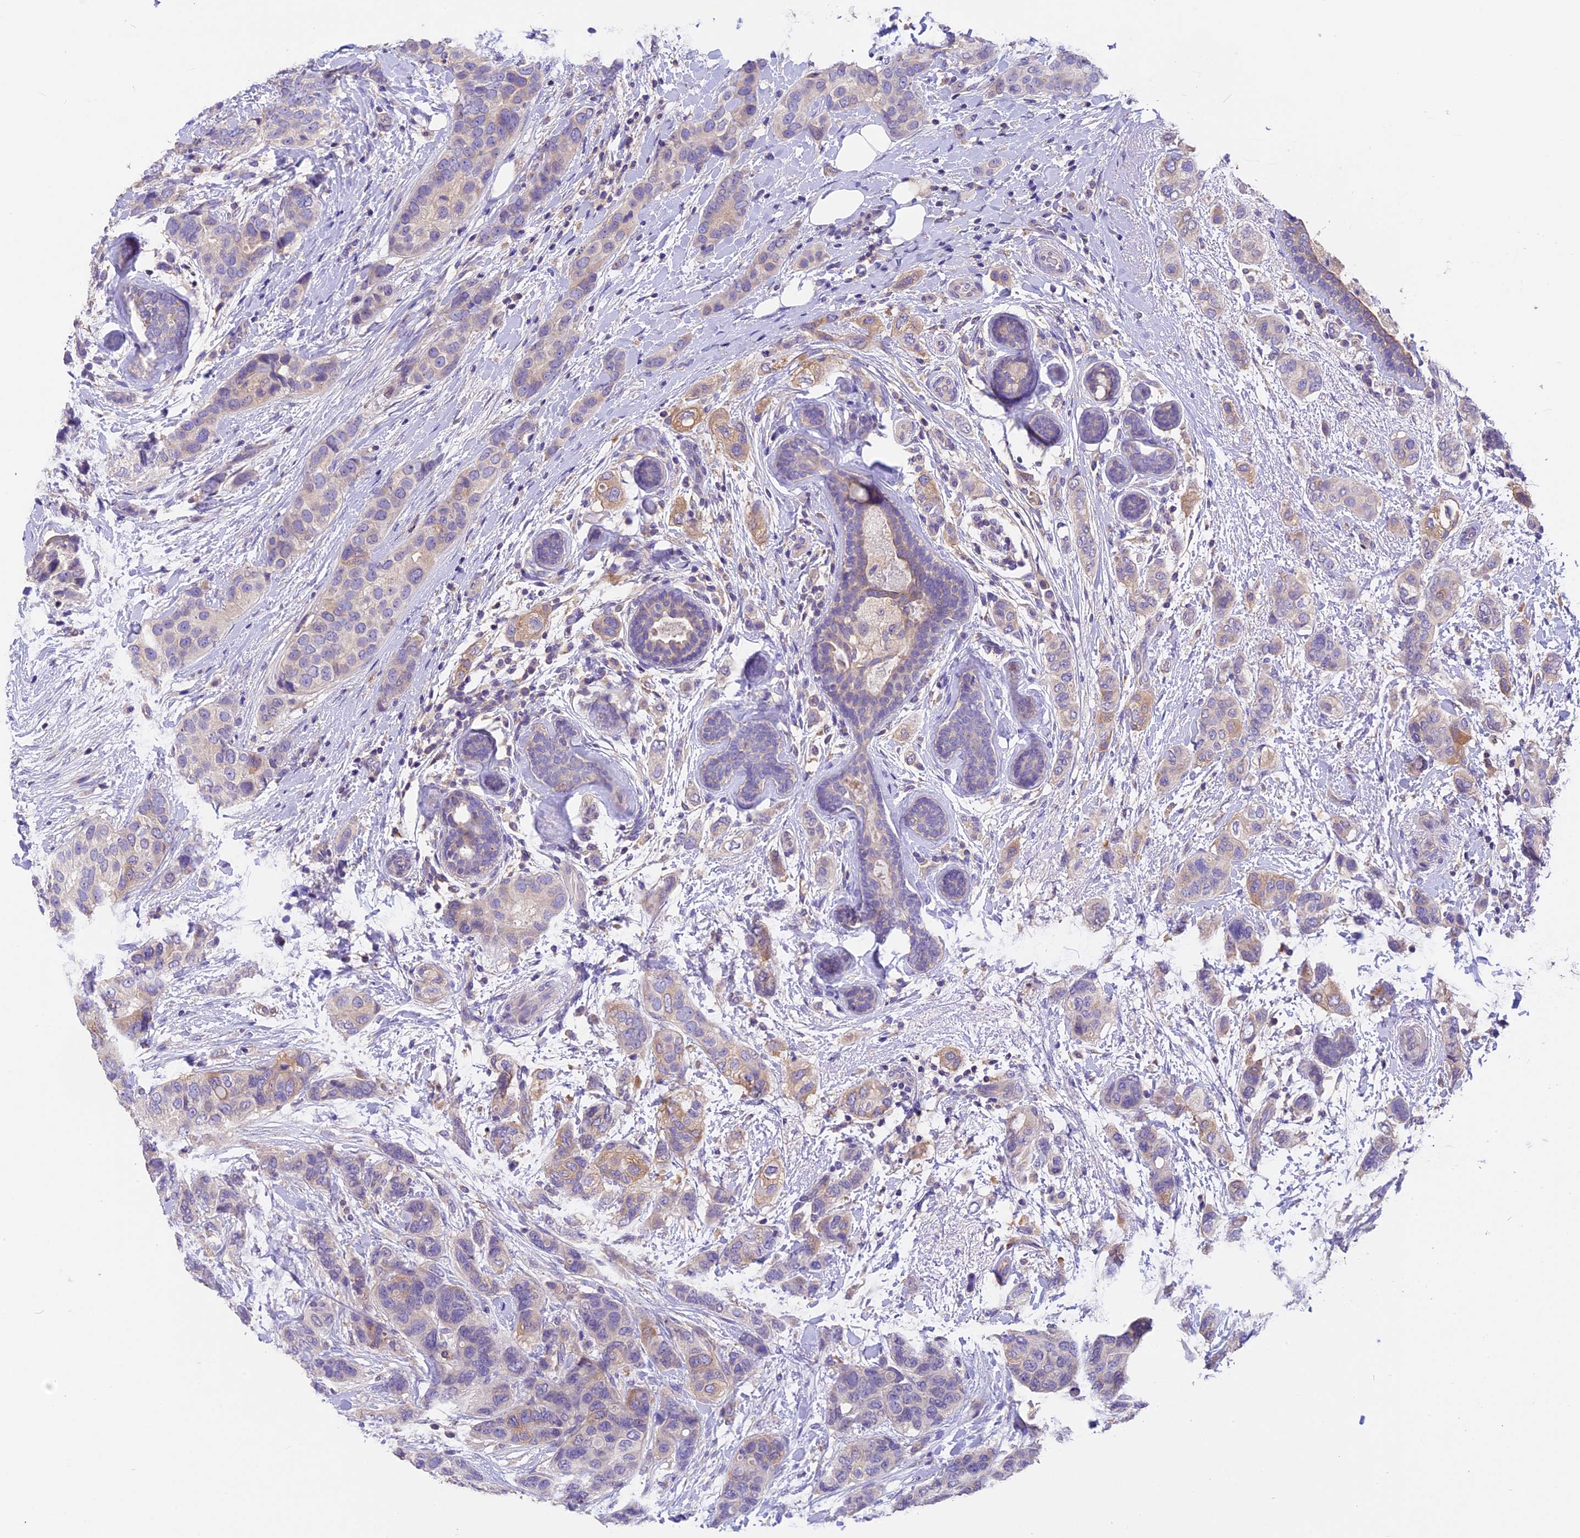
{"staining": {"intensity": "negative", "quantity": "none", "location": "none"}, "tissue": "breast cancer", "cell_type": "Tumor cells", "image_type": "cancer", "snomed": [{"axis": "morphology", "description": "Lobular carcinoma"}, {"axis": "topography", "description": "Breast"}], "caption": "An immunohistochemistry image of lobular carcinoma (breast) is shown. There is no staining in tumor cells of lobular carcinoma (breast). (DAB IHC visualized using brightfield microscopy, high magnification).", "gene": "AP3B2", "patient": {"sex": "female", "age": 51}}